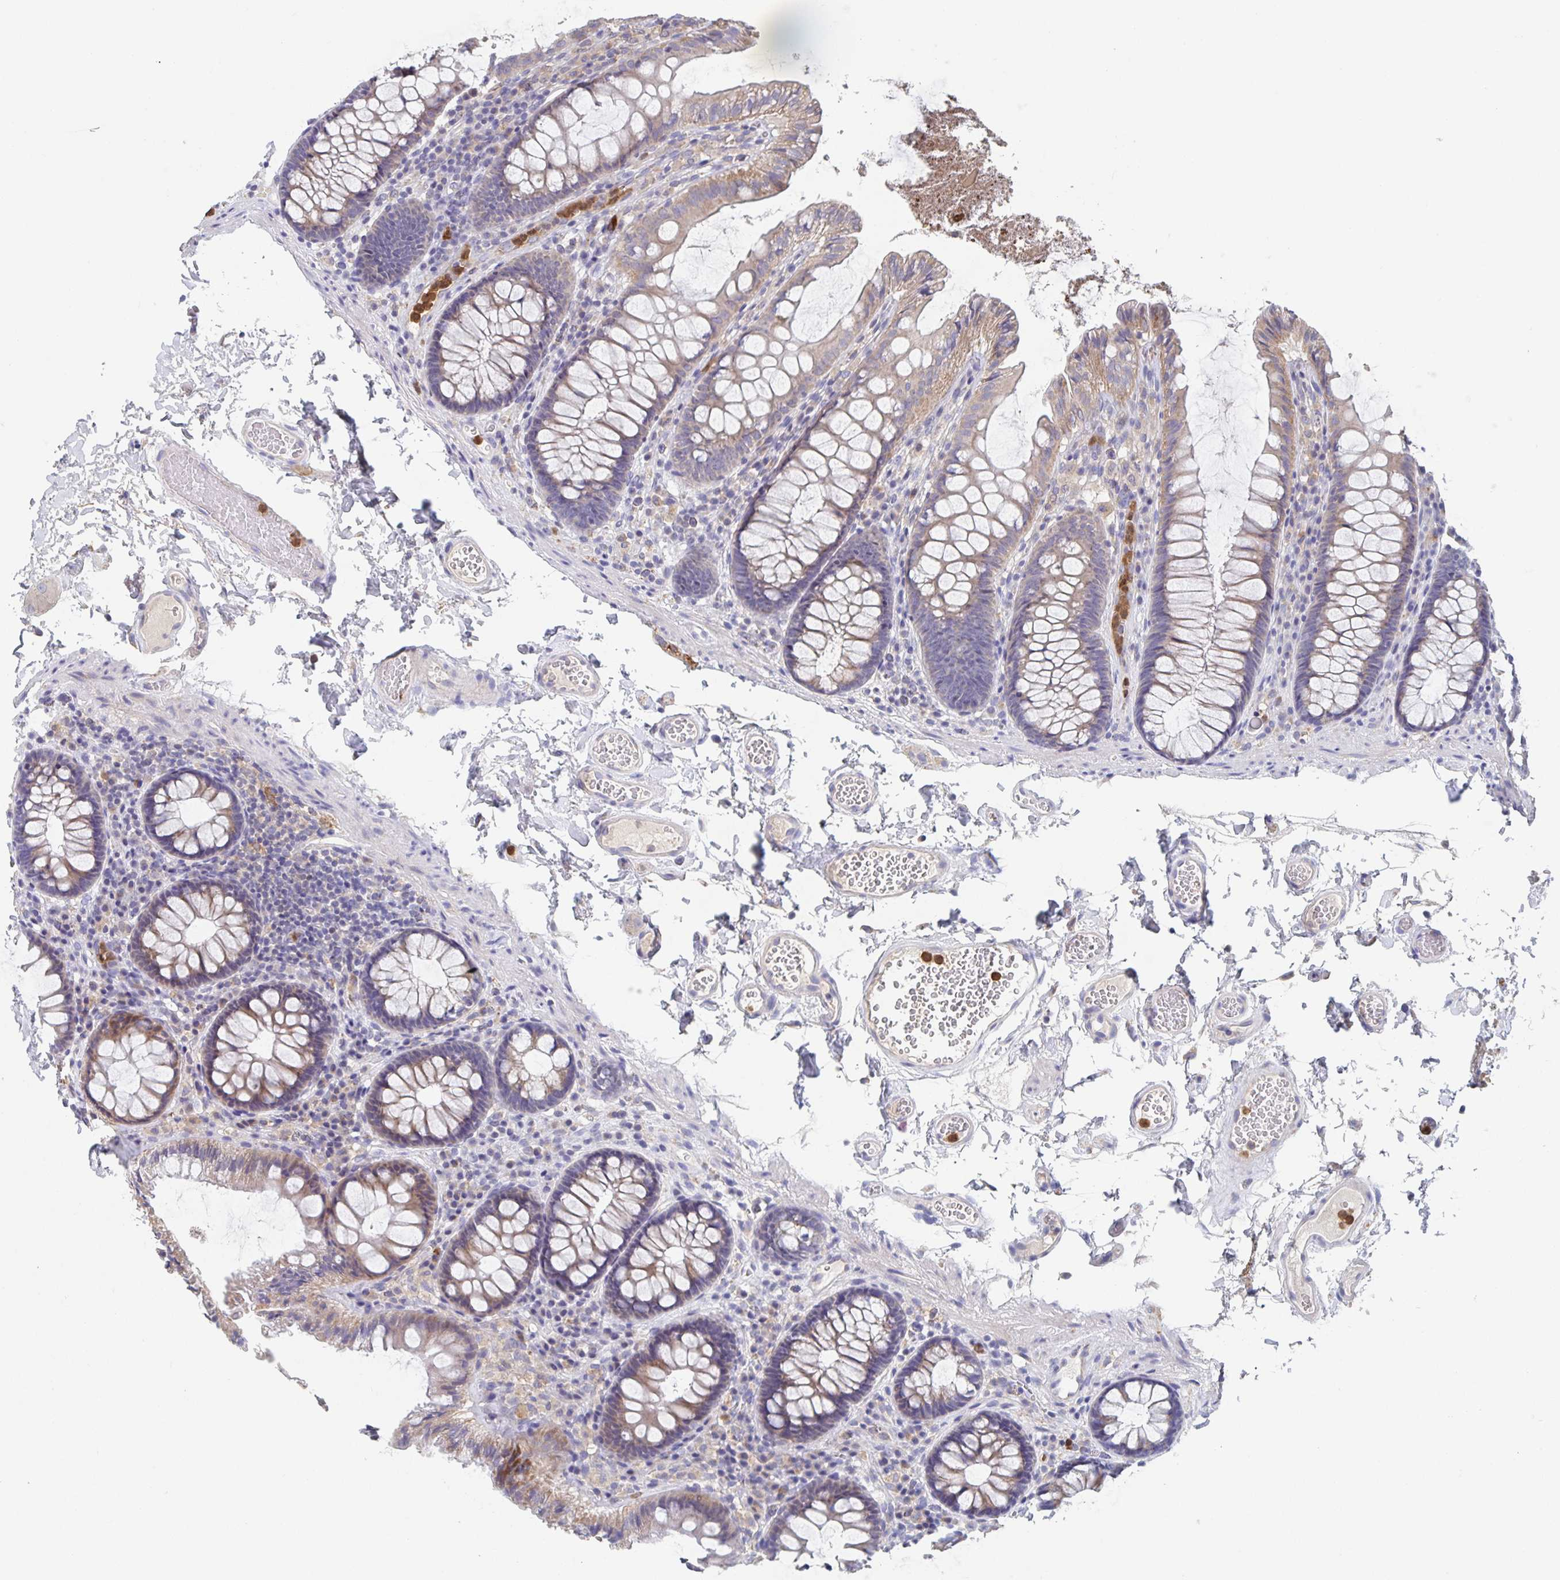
{"staining": {"intensity": "negative", "quantity": "none", "location": "none"}, "tissue": "colon", "cell_type": "Endothelial cells", "image_type": "normal", "snomed": [{"axis": "morphology", "description": "Normal tissue, NOS"}, {"axis": "topography", "description": "Colon"}, {"axis": "topography", "description": "Peripheral nerve tissue"}], "caption": "Endothelial cells show no significant protein expression in normal colon. The staining was performed using DAB to visualize the protein expression in brown, while the nuclei were stained in blue with hematoxylin (Magnification: 20x).", "gene": "CDC42BPG", "patient": {"sex": "male", "age": 84}}